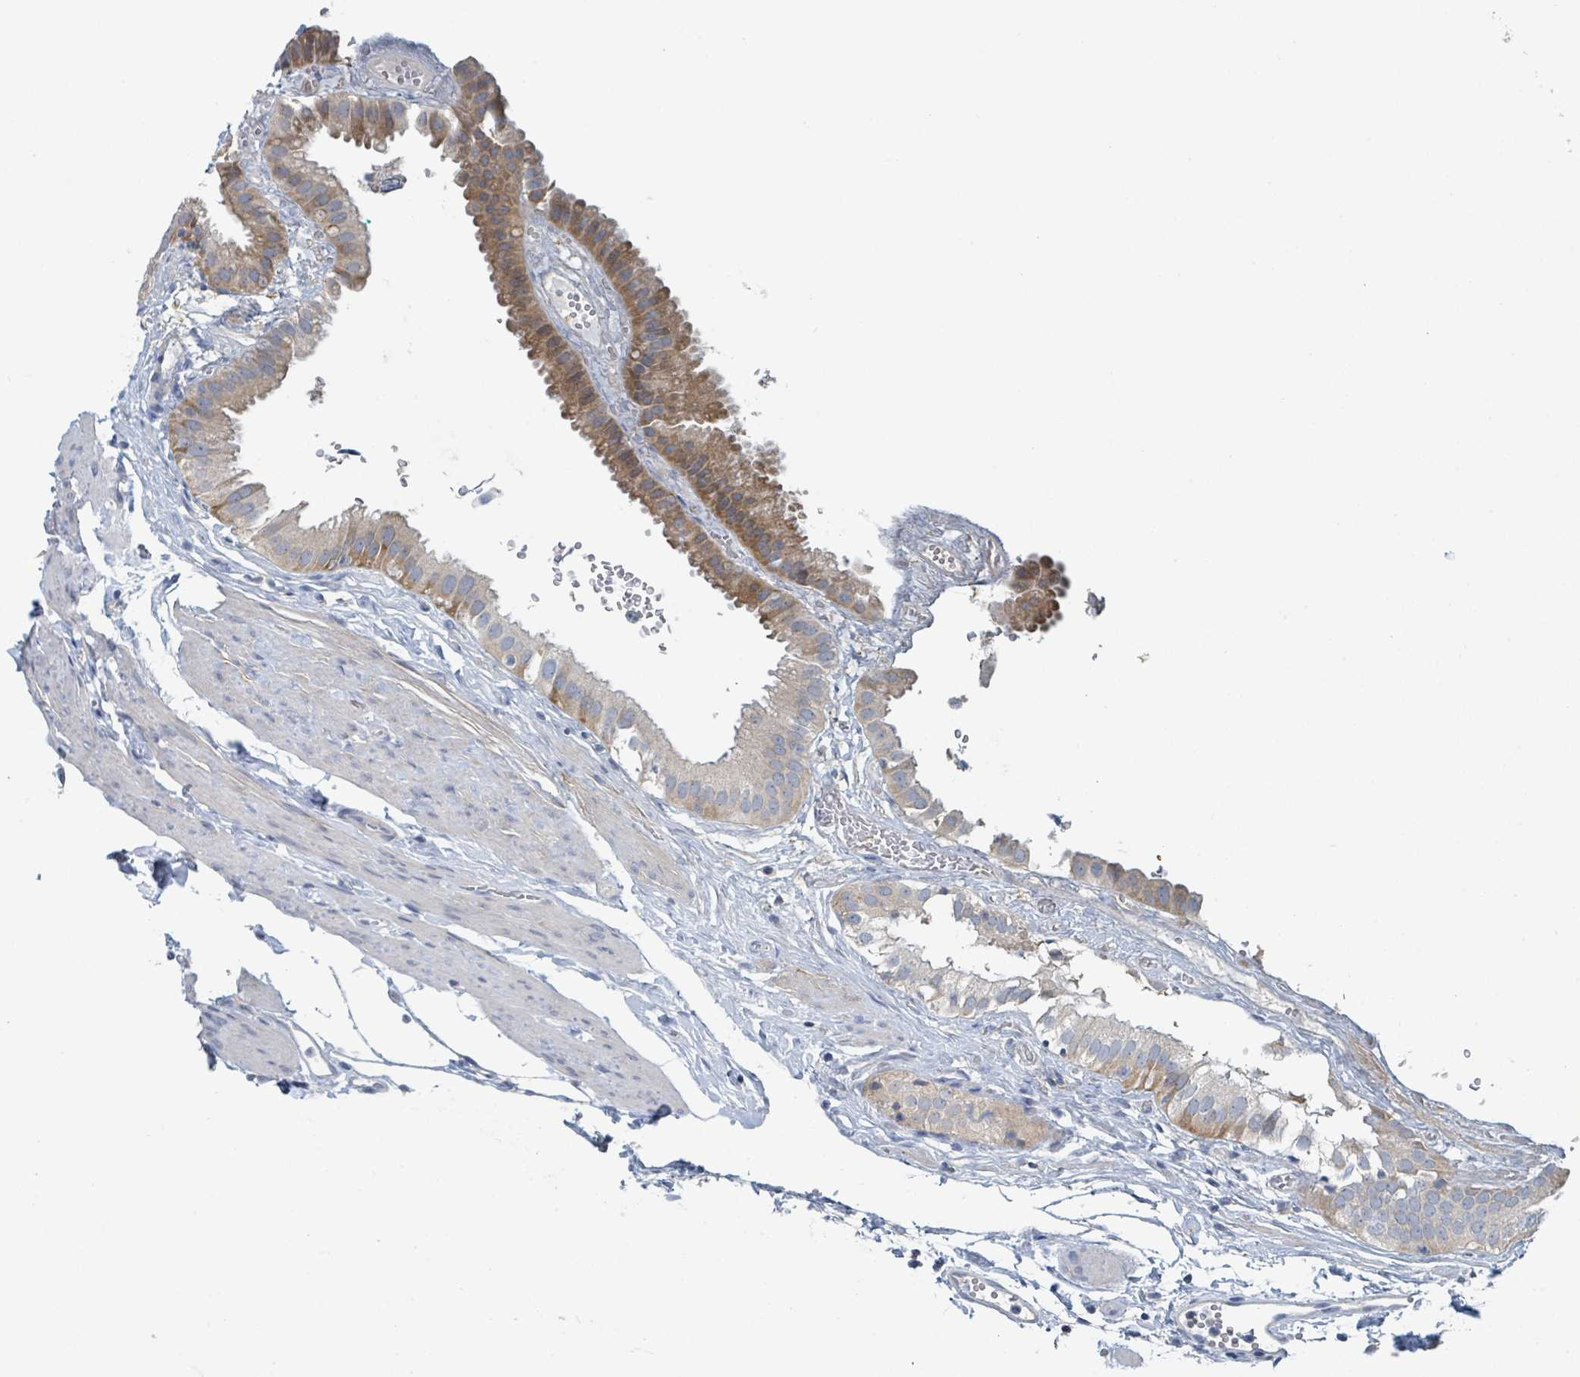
{"staining": {"intensity": "moderate", "quantity": "25%-75%", "location": "cytoplasmic/membranous"}, "tissue": "gallbladder", "cell_type": "Glandular cells", "image_type": "normal", "snomed": [{"axis": "morphology", "description": "Normal tissue, NOS"}, {"axis": "topography", "description": "Gallbladder"}], "caption": "An immunohistochemistry histopathology image of normal tissue is shown. Protein staining in brown highlights moderate cytoplasmic/membranous positivity in gallbladder within glandular cells.", "gene": "ANKRD55", "patient": {"sex": "female", "age": 61}}